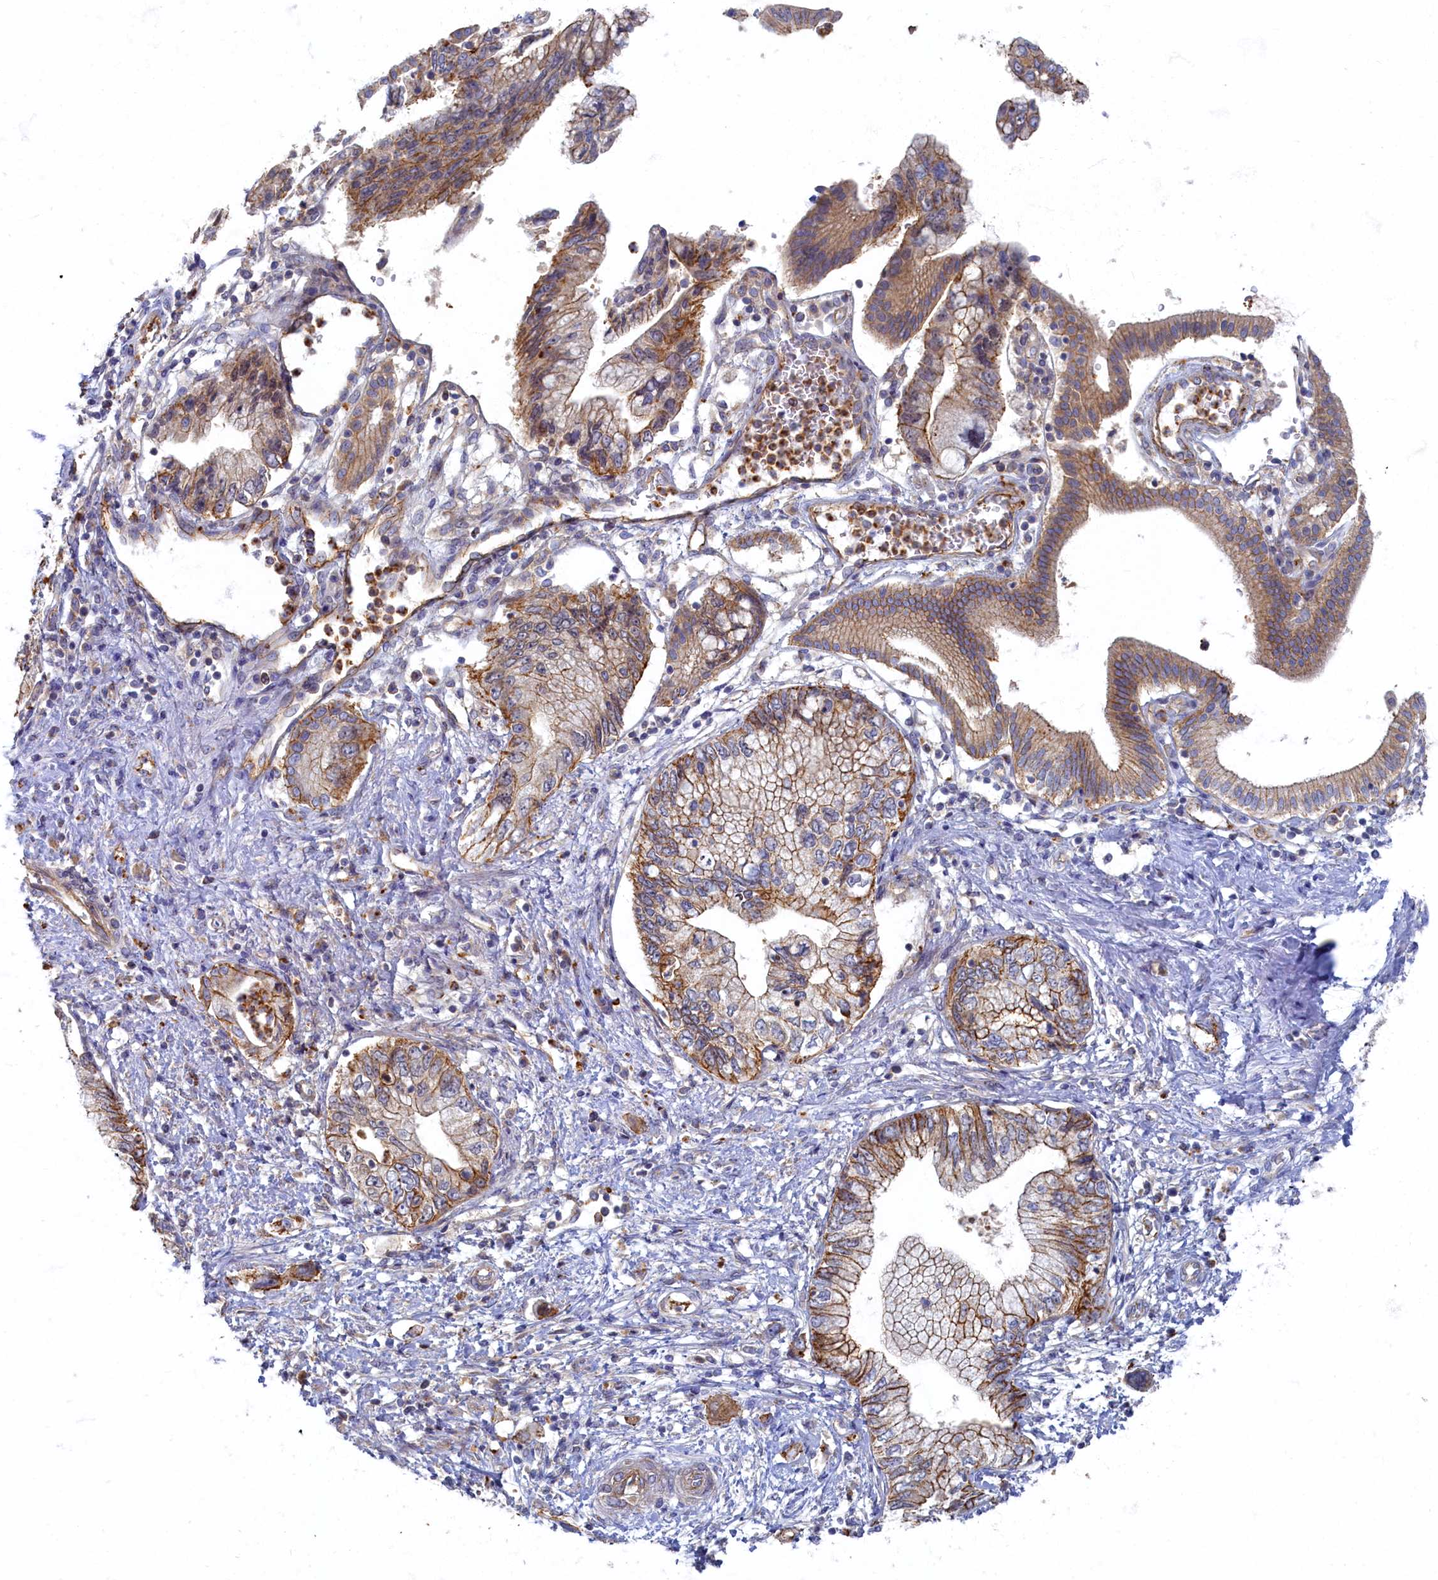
{"staining": {"intensity": "moderate", "quantity": "25%-75%", "location": "cytoplasmic/membranous"}, "tissue": "pancreatic cancer", "cell_type": "Tumor cells", "image_type": "cancer", "snomed": [{"axis": "morphology", "description": "Adenocarcinoma, NOS"}, {"axis": "topography", "description": "Pancreas"}], "caption": "The micrograph shows a brown stain indicating the presence of a protein in the cytoplasmic/membranous of tumor cells in pancreatic adenocarcinoma.", "gene": "PSMG2", "patient": {"sex": "female", "age": 73}}